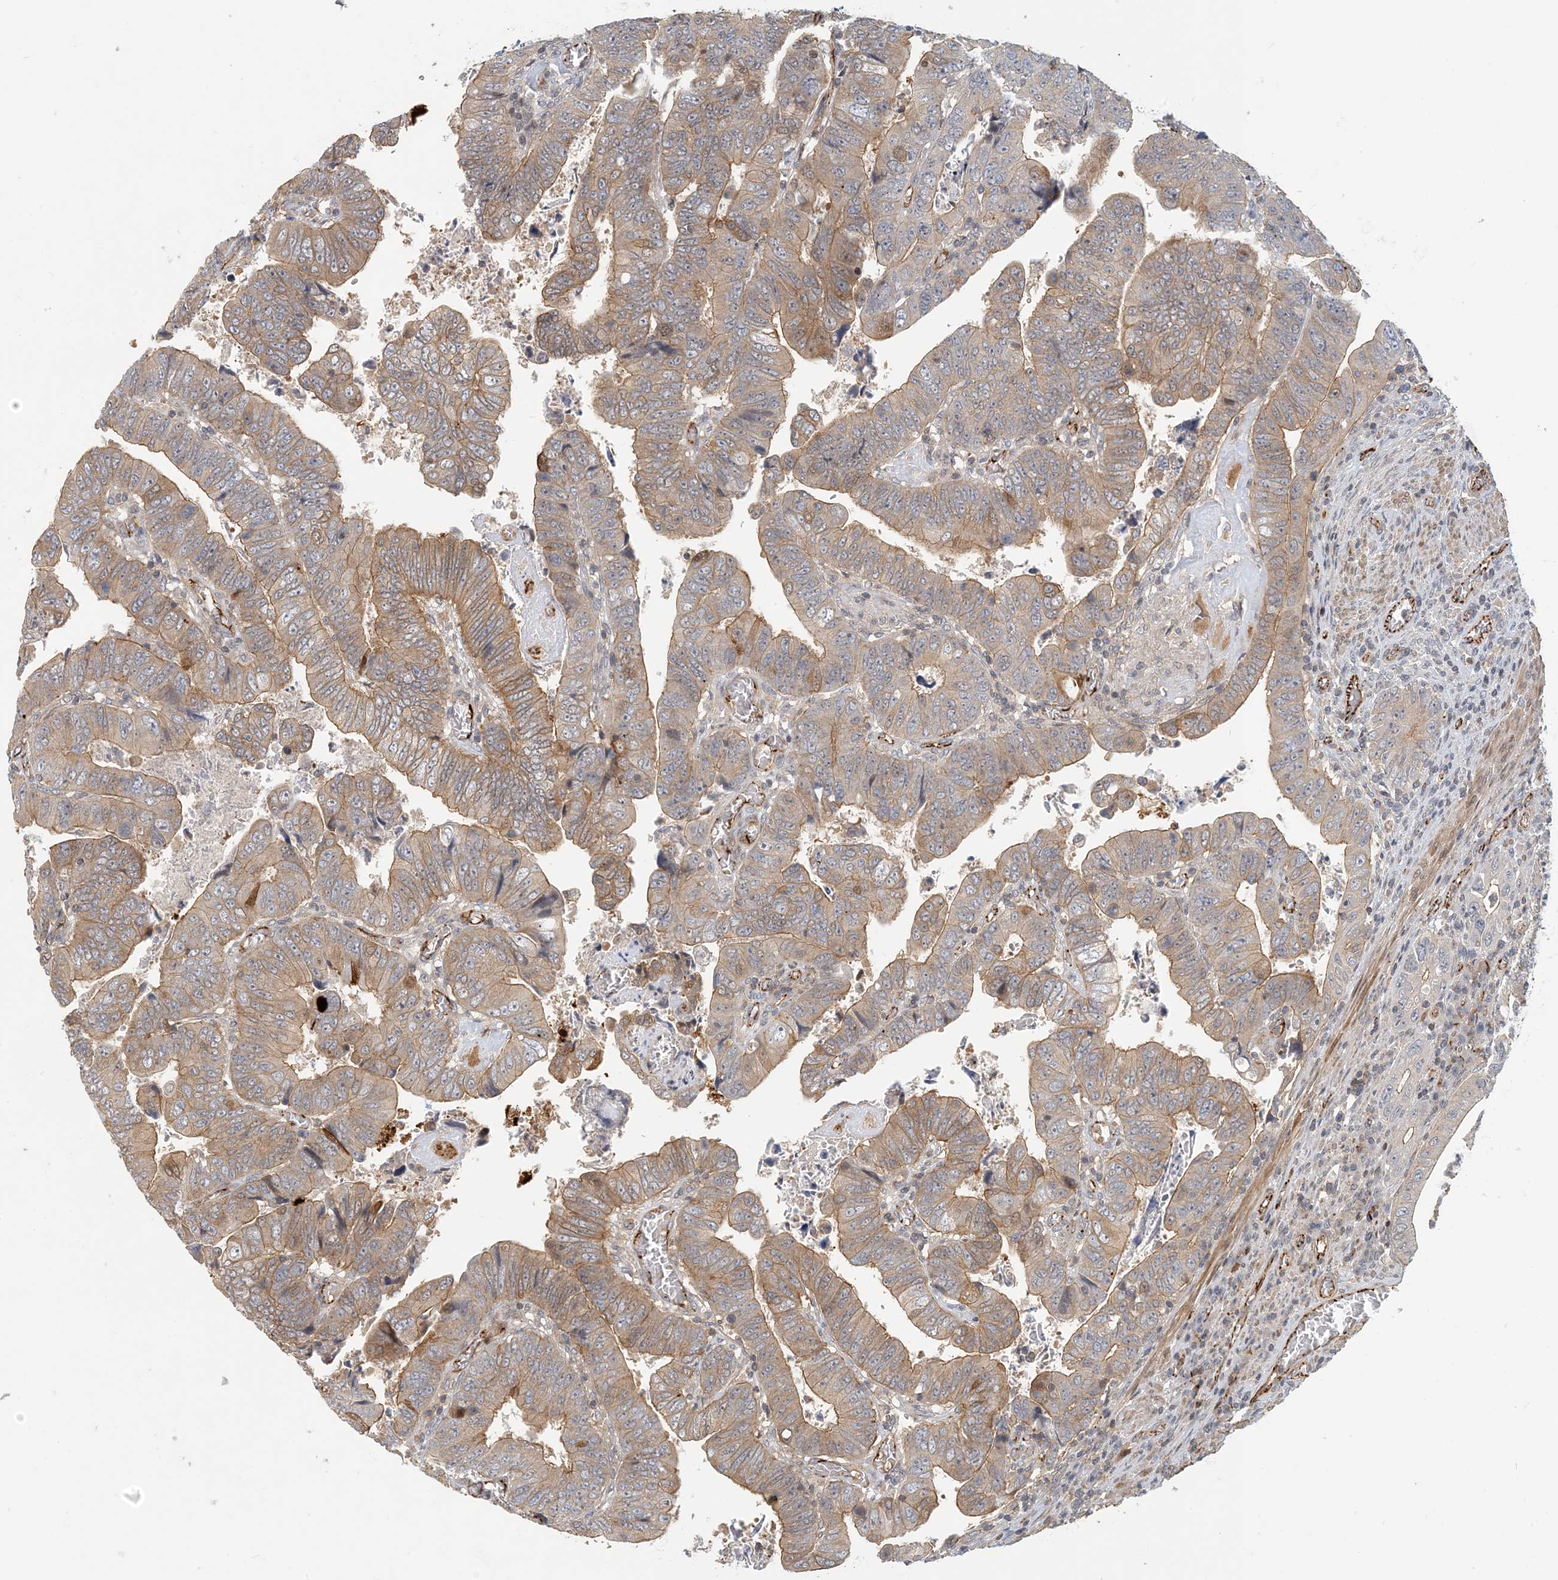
{"staining": {"intensity": "moderate", "quantity": "25%-75%", "location": "cytoplasmic/membranous"}, "tissue": "colorectal cancer", "cell_type": "Tumor cells", "image_type": "cancer", "snomed": [{"axis": "morphology", "description": "Normal tissue, NOS"}, {"axis": "morphology", "description": "Adenocarcinoma, NOS"}, {"axis": "topography", "description": "Rectum"}], "caption": "High-magnification brightfield microscopy of adenocarcinoma (colorectal) stained with DAB (3,3'-diaminobenzidine) (brown) and counterstained with hematoxylin (blue). tumor cells exhibit moderate cytoplasmic/membranous positivity is present in about25%-75% of cells.", "gene": "MAPKBP1", "patient": {"sex": "female", "age": 65}}